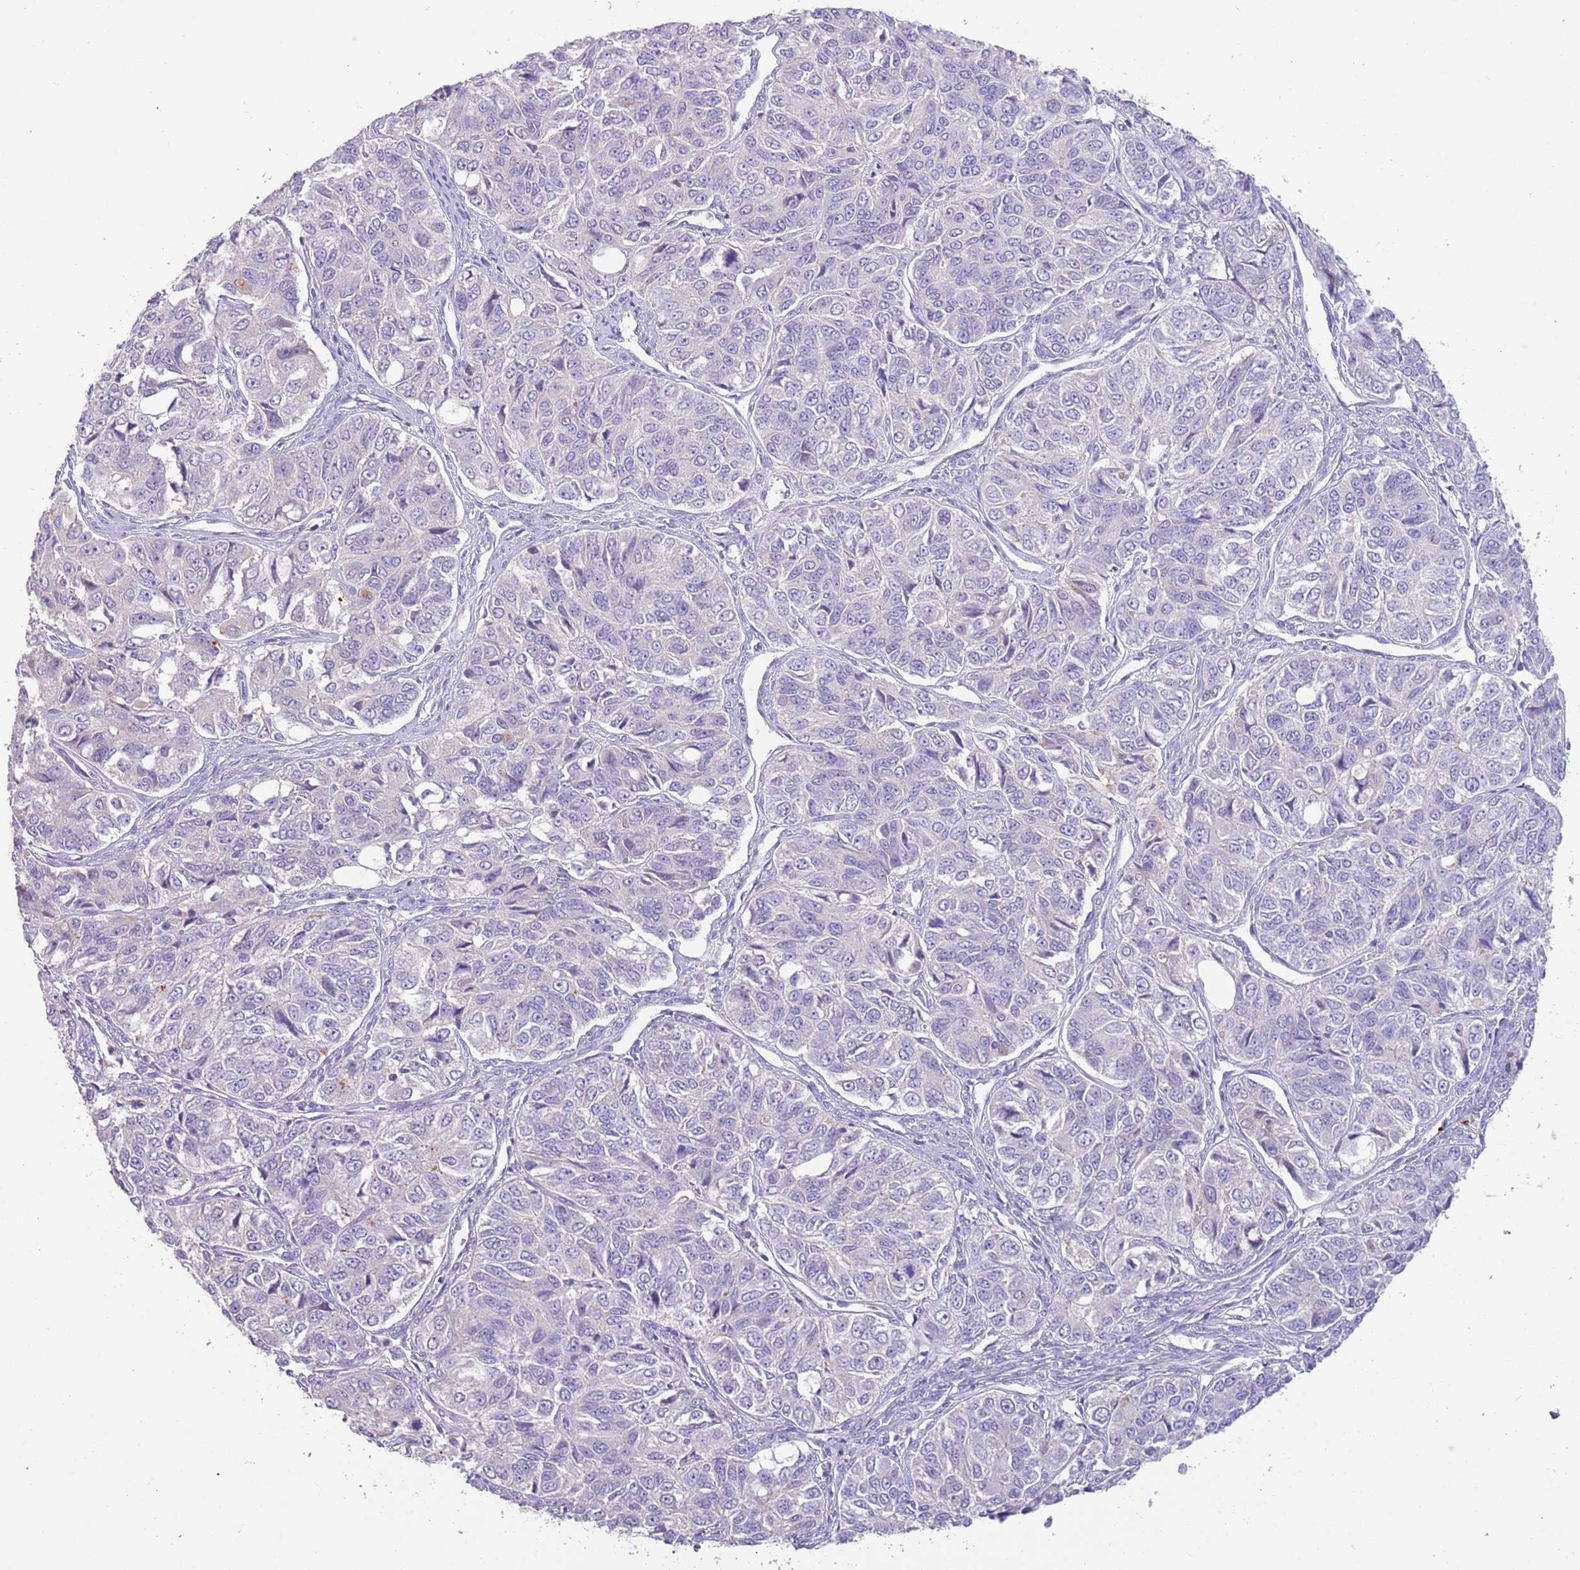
{"staining": {"intensity": "negative", "quantity": "none", "location": "none"}, "tissue": "ovarian cancer", "cell_type": "Tumor cells", "image_type": "cancer", "snomed": [{"axis": "morphology", "description": "Carcinoma, endometroid"}, {"axis": "topography", "description": "Ovary"}], "caption": "This photomicrograph is of ovarian cancer stained with IHC to label a protein in brown with the nuclei are counter-stained blue. There is no expression in tumor cells.", "gene": "SFTPA1", "patient": {"sex": "female", "age": 51}}